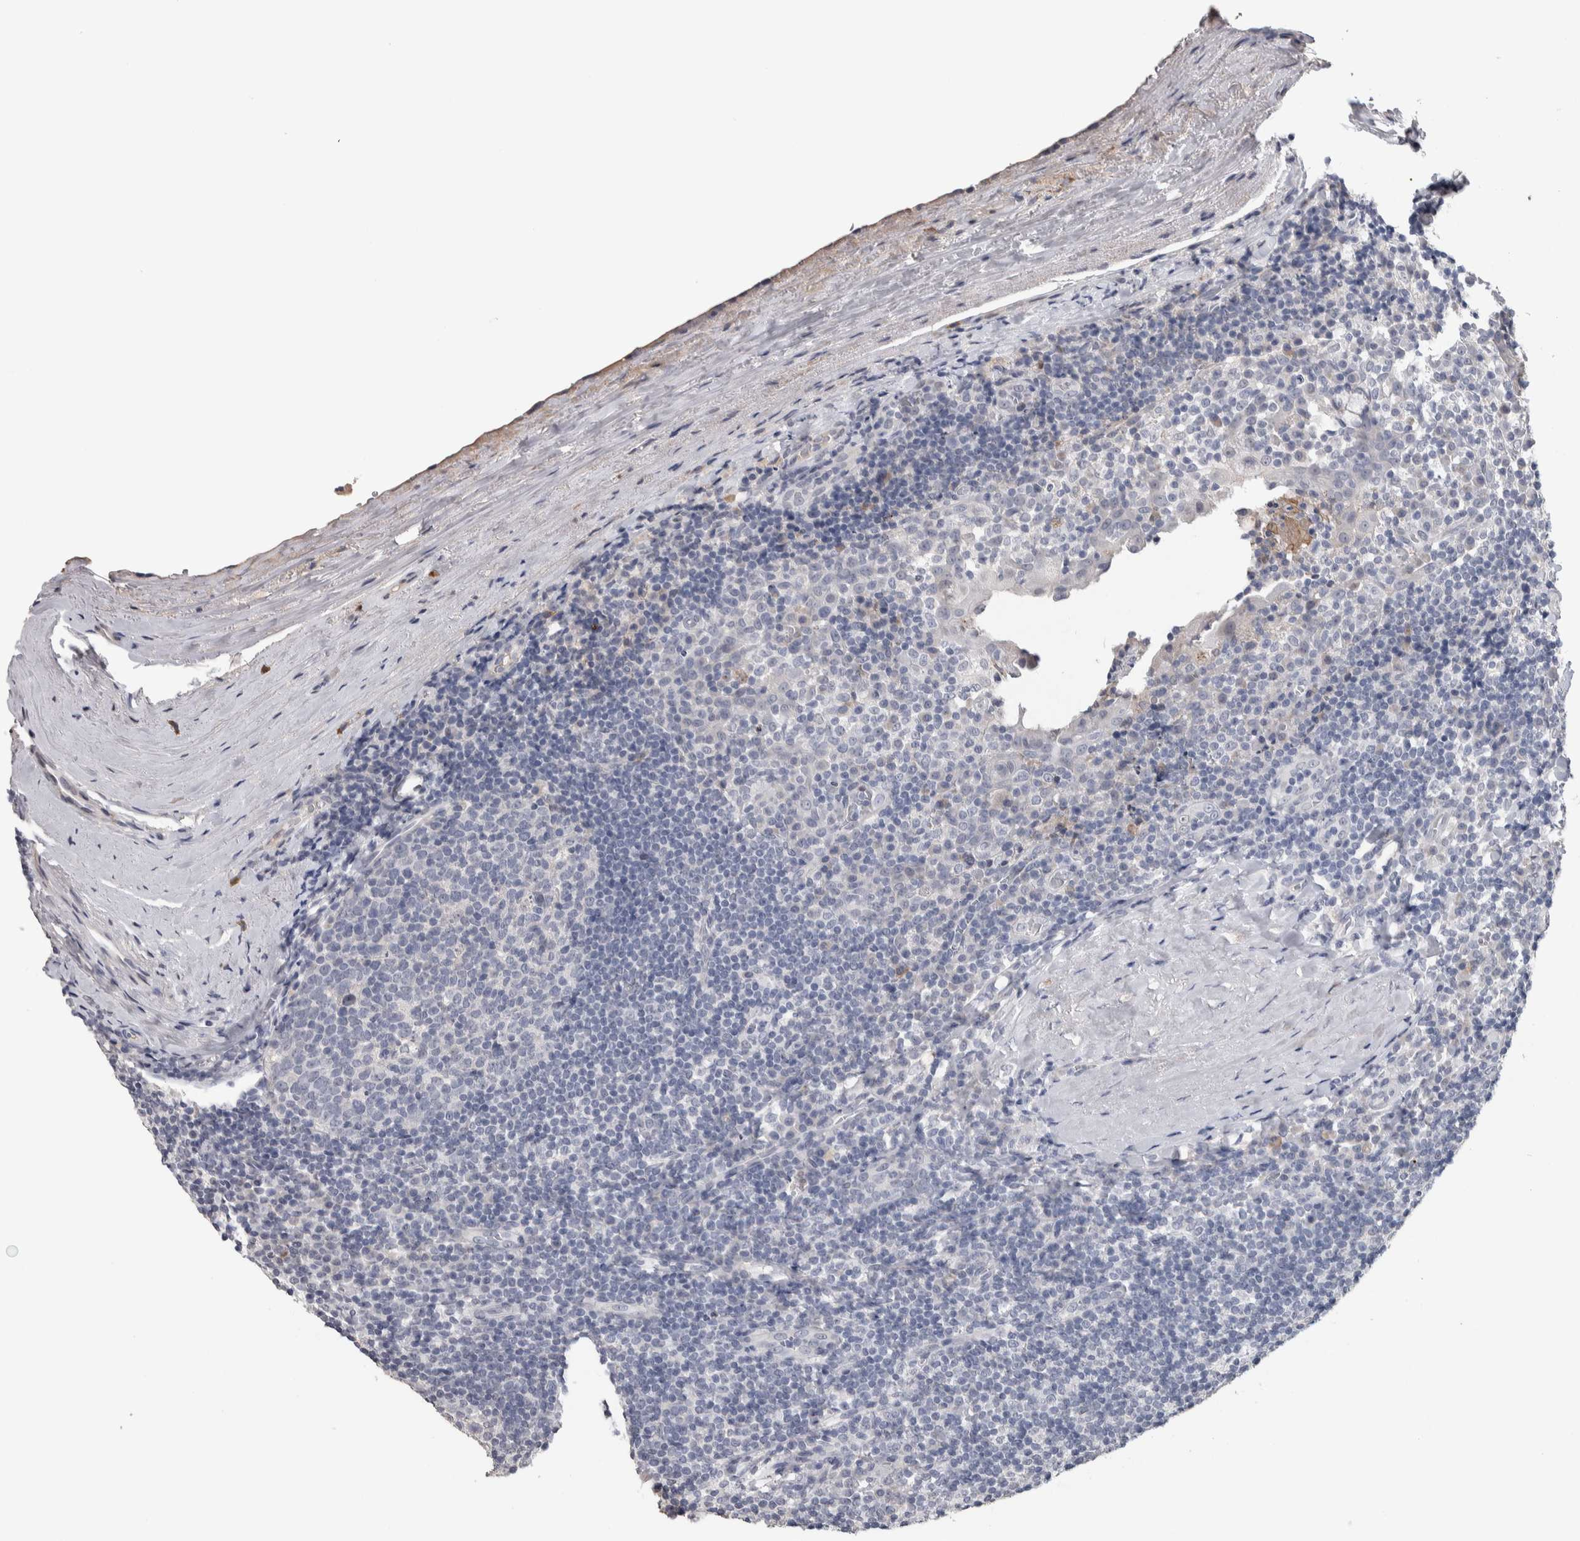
{"staining": {"intensity": "negative", "quantity": "none", "location": "none"}, "tissue": "tonsil", "cell_type": "Germinal center cells", "image_type": "normal", "snomed": [{"axis": "morphology", "description": "Normal tissue, NOS"}, {"axis": "topography", "description": "Tonsil"}], "caption": "IHC micrograph of unremarkable tonsil: human tonsil stained with DAB (3,3'-diaminobenzidine) displays no significant protein positivity in germinal center cells. The staining was performed using DAB to visualize the protein expression in brown, while the nuclei were stained in blue with hematoxylin (Magnification: 20x).", "gene": "TMEM102", "patient": {"sex": "male", "age": 37}}